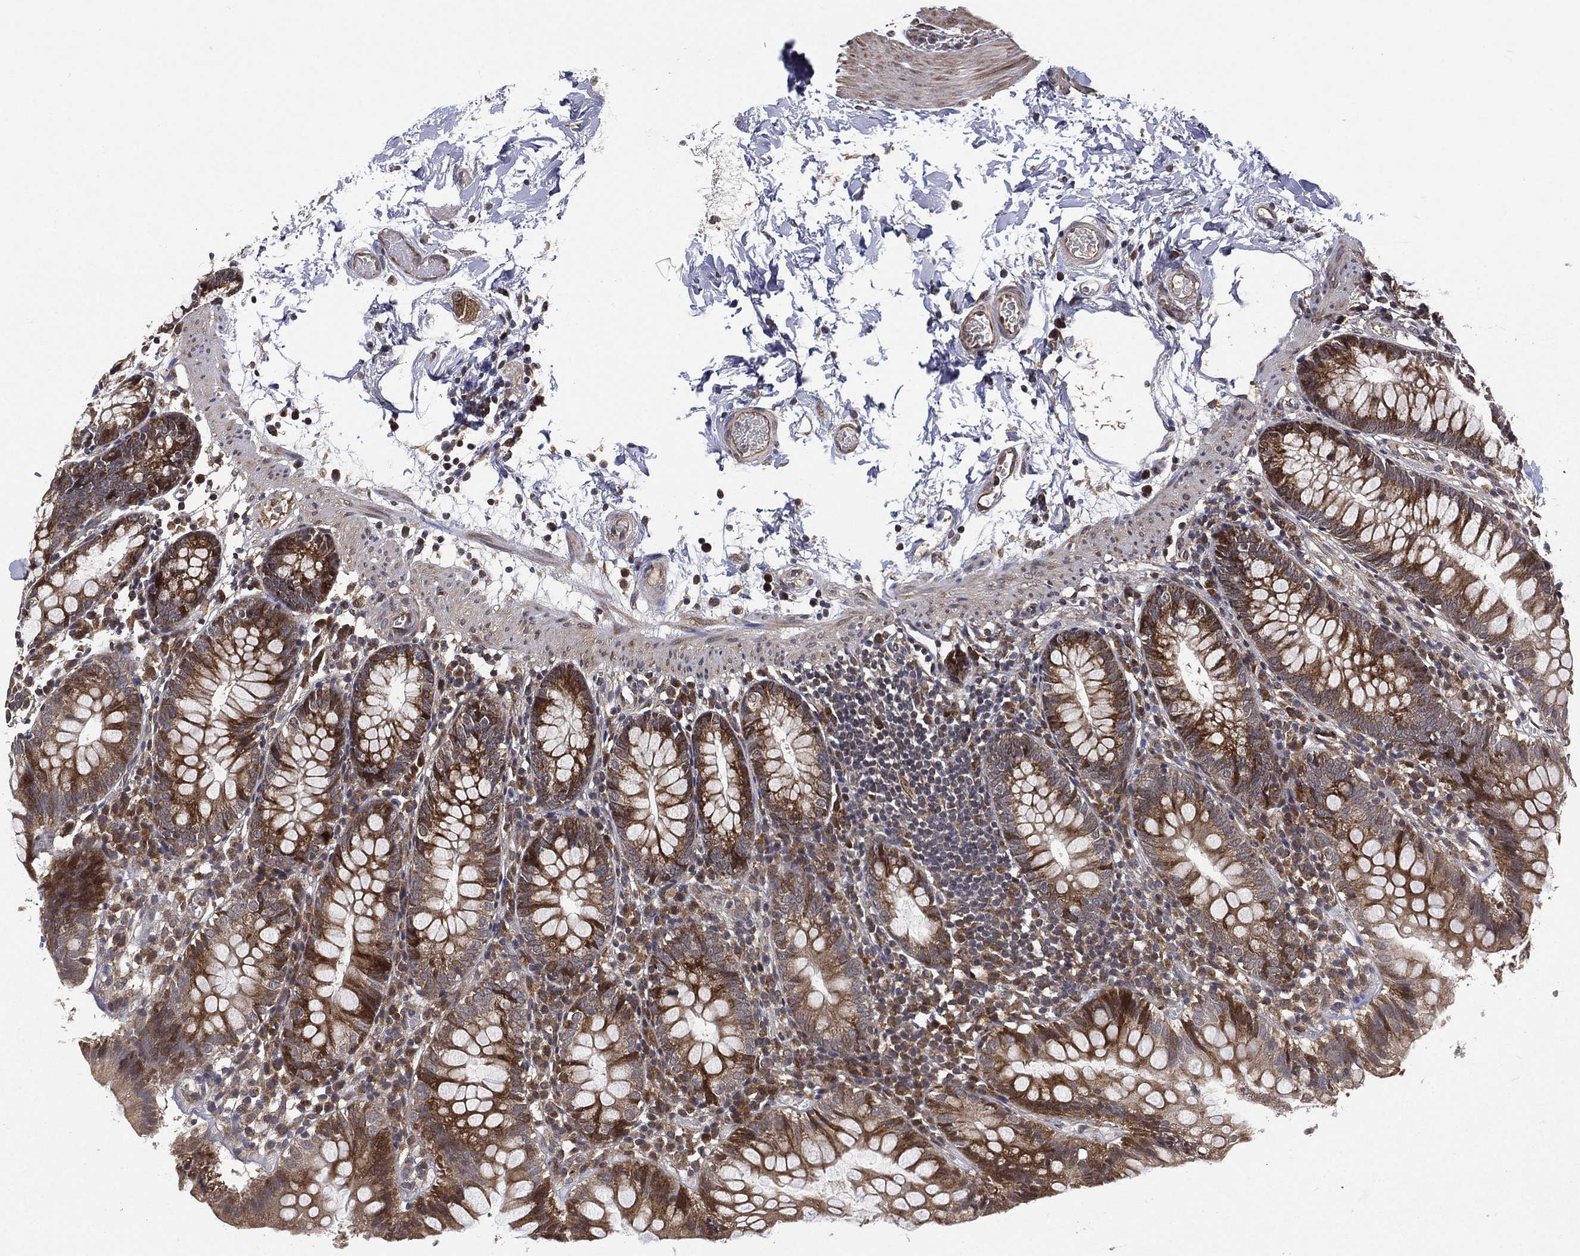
{"staining": {"intensity": "strong", "quantity": ">75%", "location": "cytoplasmic/membranous"}, "tissue": "small intestine", "cell_type": "Glandular cells", "image_type": "normal", "snomed": [{"axis": "morphology", "description": "Normal tissue, NOS"}, {"axis": "topography", "description": "Small intestine"}], "caption": "Small intestine stained with immunohistochemistry demonstrates strong cytoplasmic/membranous expression in approximately >75% of glandular cells.", "gene": "RAB11FIP4", "patient": {"sex": "female", "age": 90}}